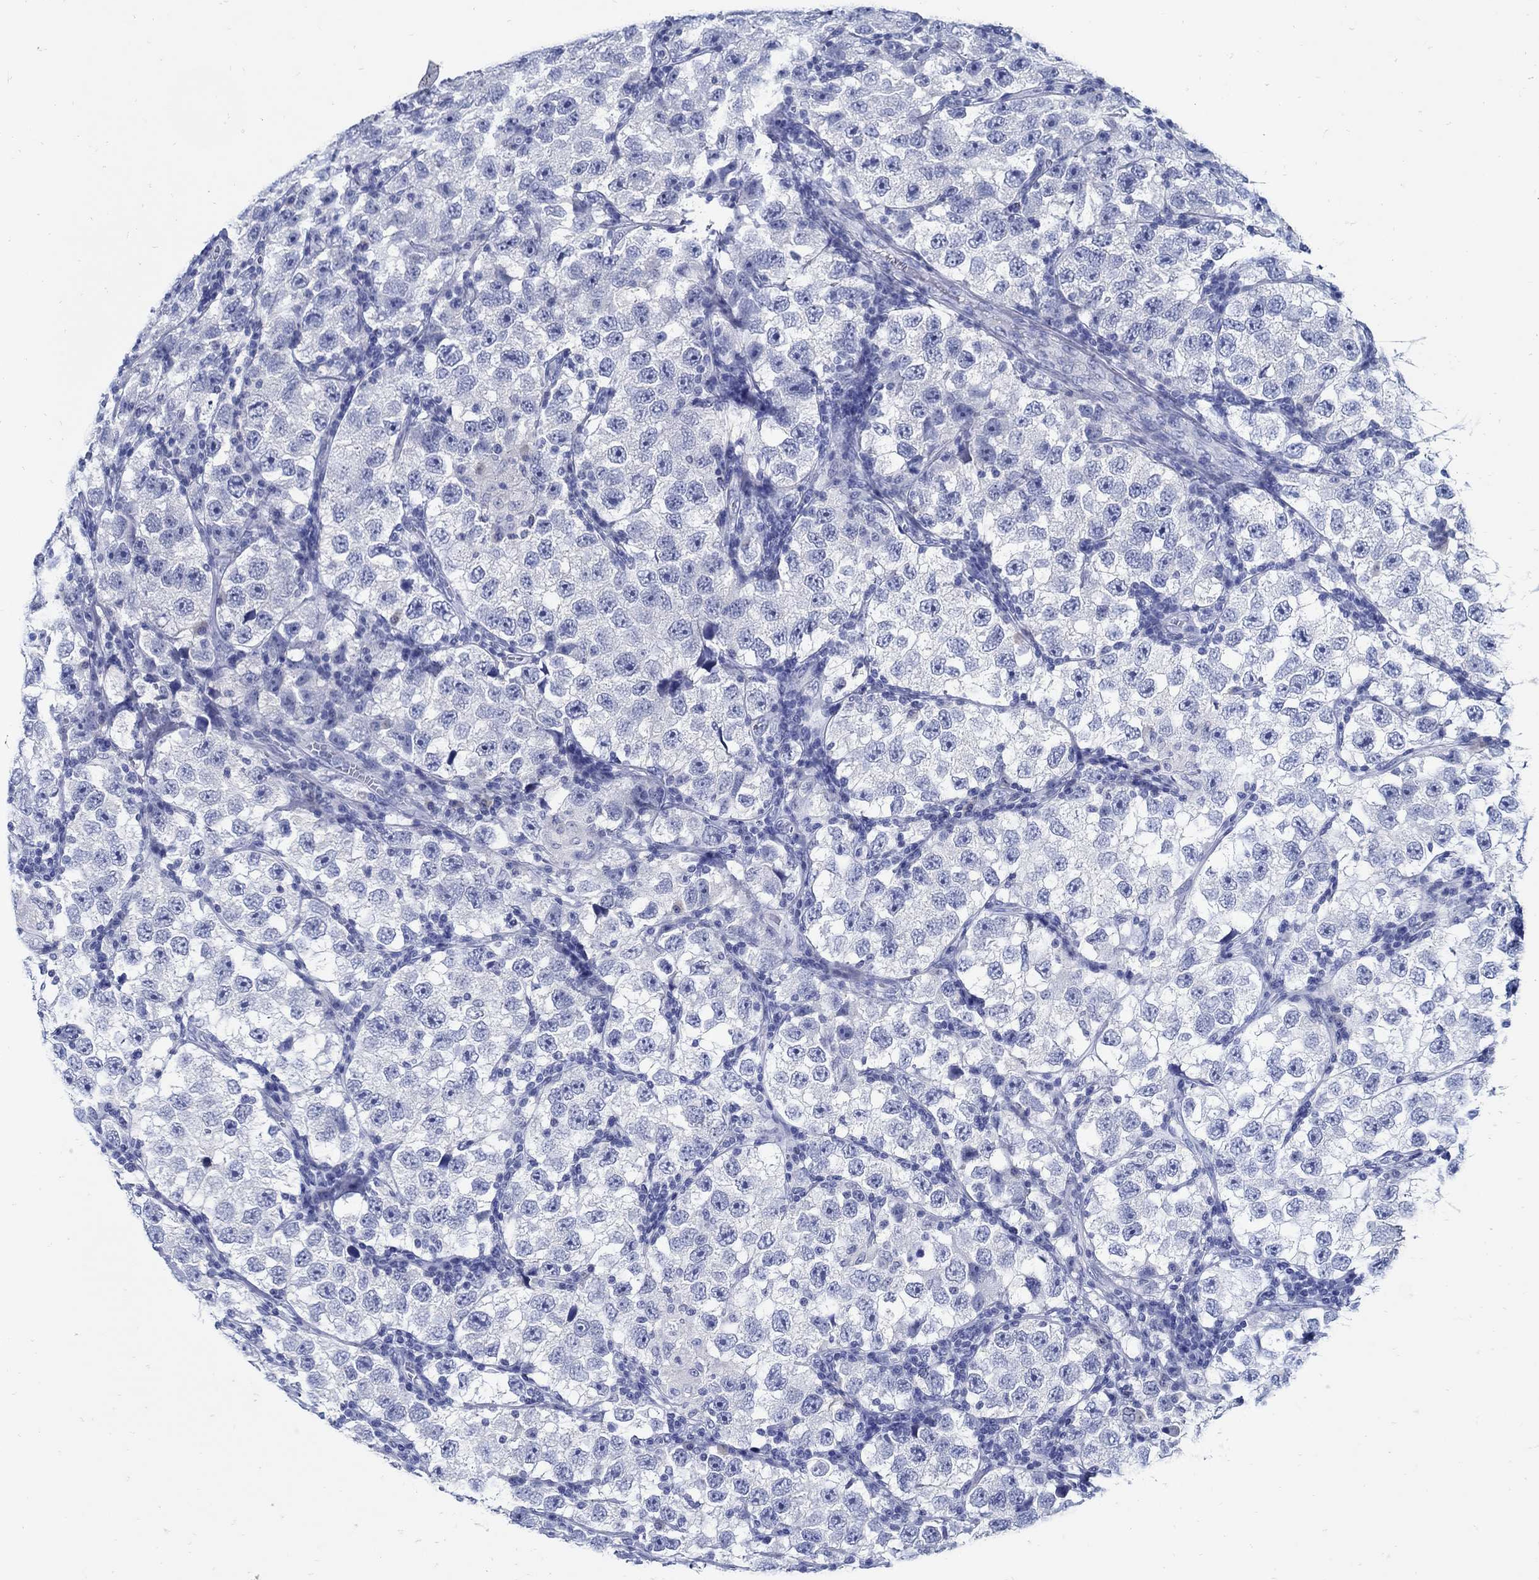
{"staining": {"intensity": "negative", "quantity": "none", "location": "none"}, "tissue": "testis cancer", "cell_type": "Tumor cells", "image_type": "cancer", "snomed": [{"axis": "morphology", "description": "Seminoma, NOS"}, {"axis": "topography", "description": "Testis"}], "caption": "DAB immunohistochemical staining of human testis seminoma reveals no significant expression in tumor cells.", "gene": "PAX9", "patient": {"sex": "male", "age": 26}}